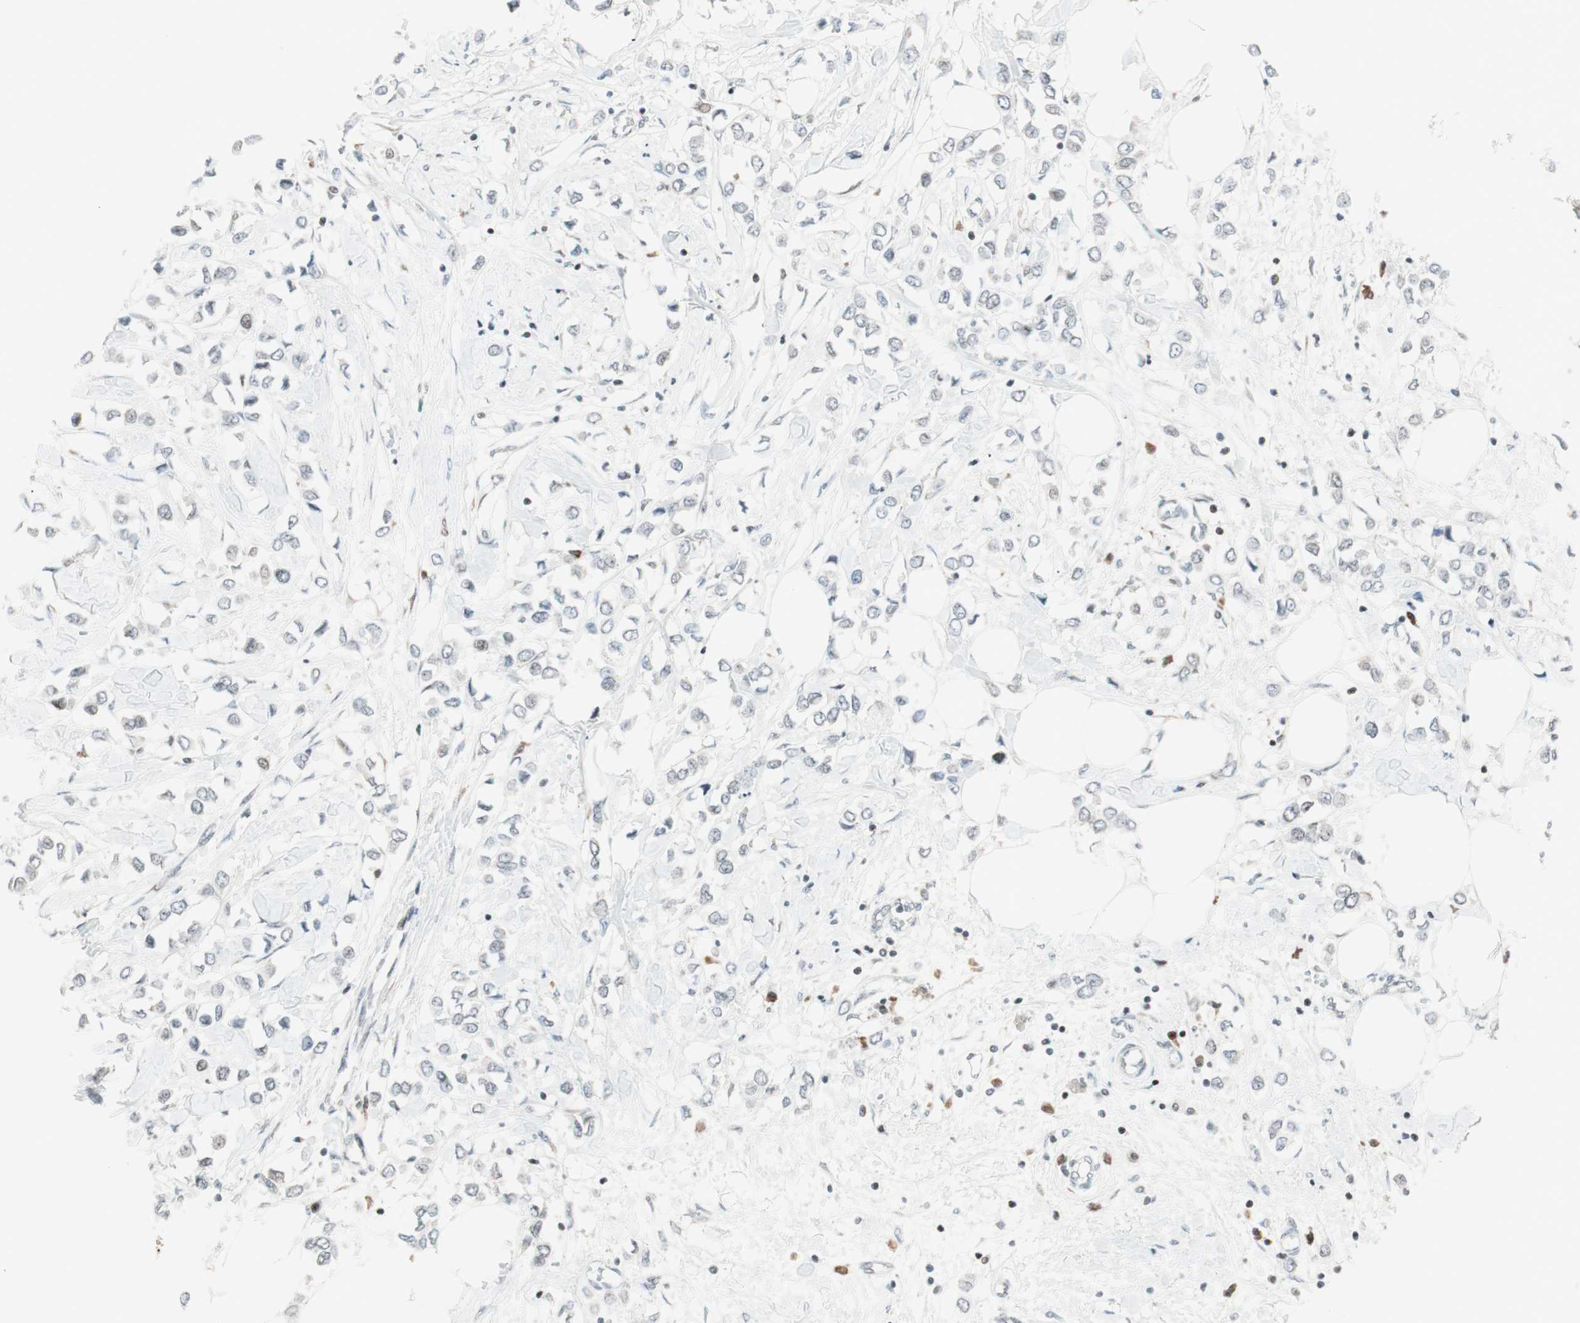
{"staining": {"intensity": "negative", "quantity": "none", "location": "none"}, "tissue": "breast cancer", "cell_type": "Tumor cells", "image_type": "cancer", "snomed": [{"axis": "morphology", "description": "Lobular carcinoma"}, {"axis": "topography", "description": "Breast"}], "caption": "This is an IHC image of human breast lobular carcinoma. There is no expression in tumor cells.", "gene": "TPT1", "patient": {"sex": "female", "age": 51}}